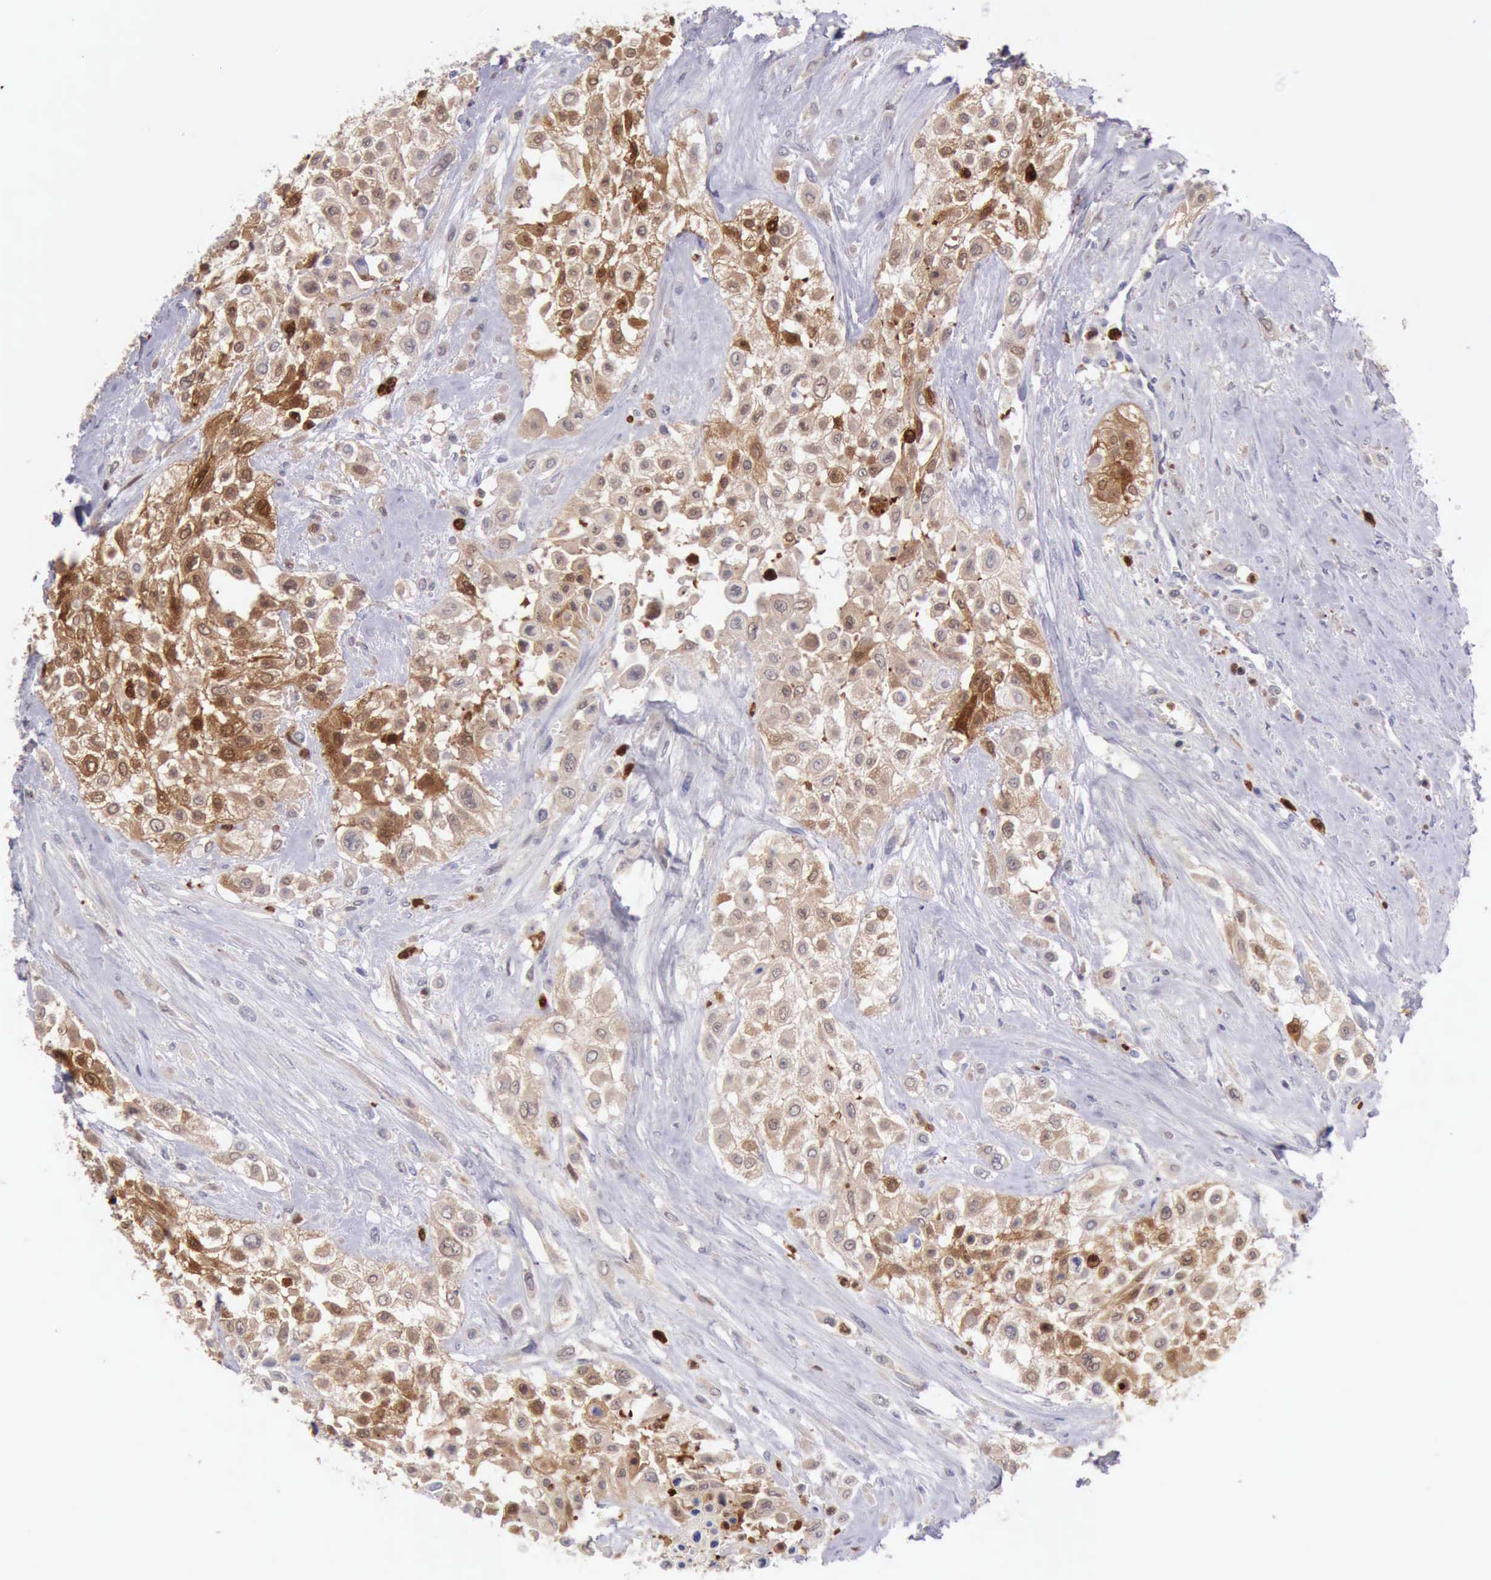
{"staining": {"intensity": "moderate", "quantity": ">75%", "location": "cytoplasmic/membranous"}, "tissue": "urothelial cancer", "cell_type": "Tumor cells", "image_type": "cancer", "snomed": [{"axis": "morphology", "description": "Urothelial carcinoma, High grade"}, {"axis": "topography", "description": "Urinary bladder"}], "caption": "Urothelial carcinoma (high-grade) stained with DAB immunohistochemistry demonstrates medium levels of moderate cytoplasmic/membranous staining in approximately >75% of tumor cells. The staining was performed using DAB, with brown indicating positive protein expression. Nuclei are stained blue with hematoxylin.", "gene": "CSTA", "patient": {"sex": "male", "age": 57}}